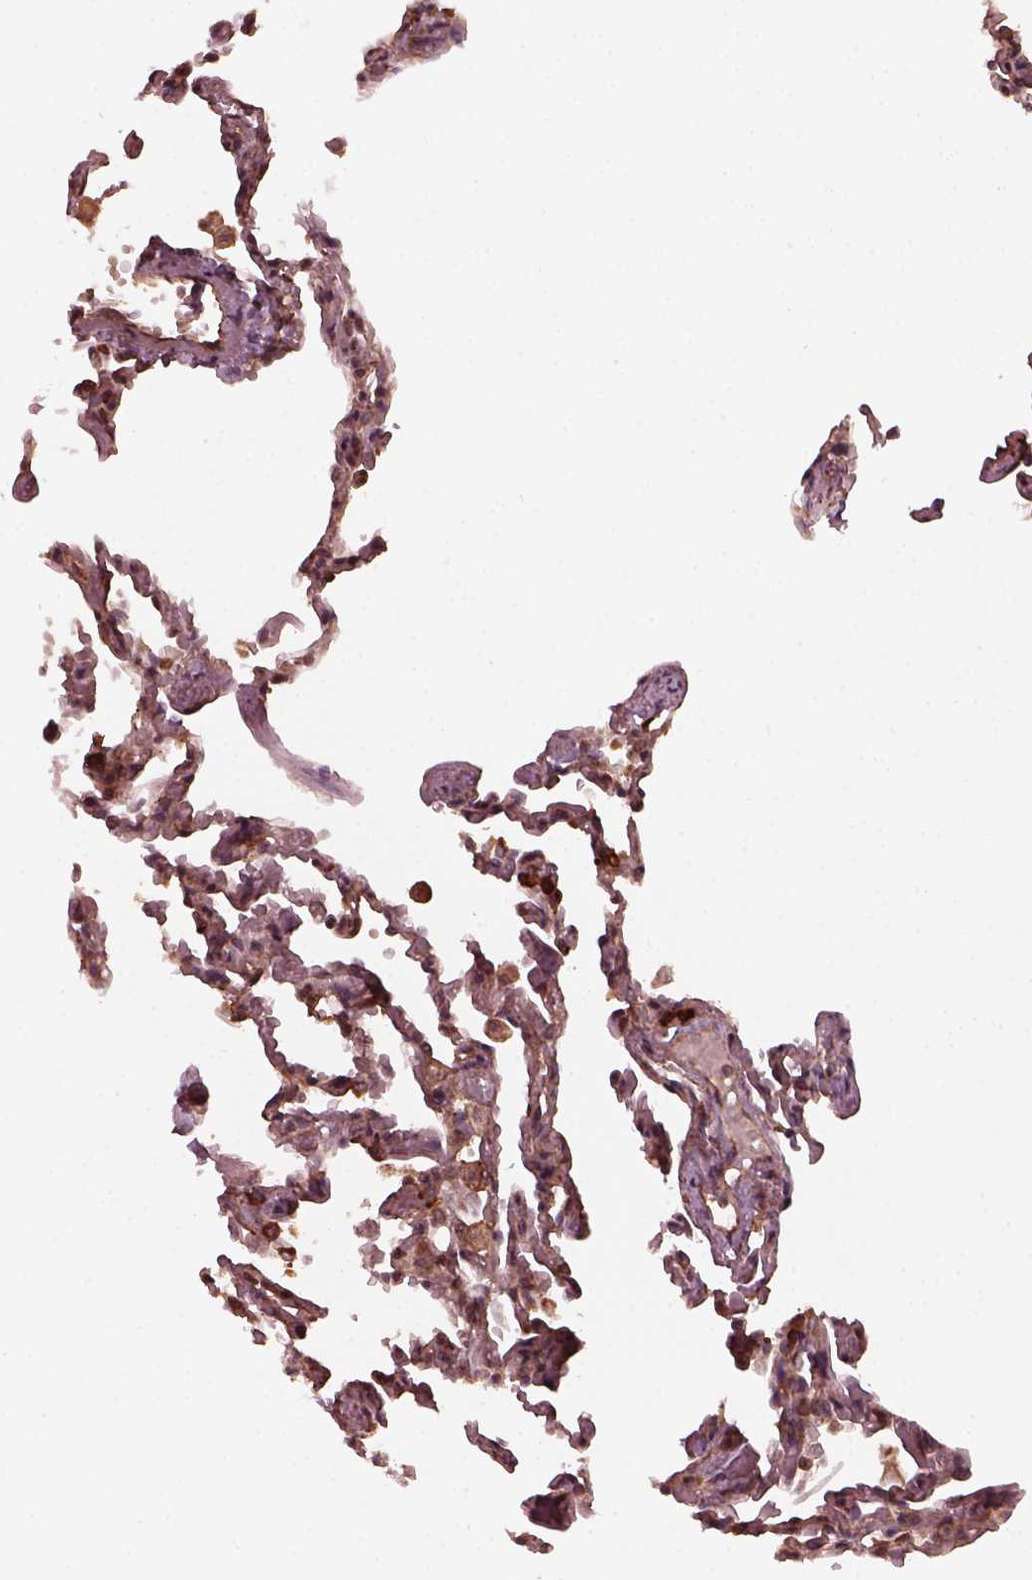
{"staining": {"intensity": "moderate", "quantity": "<25%", "location": "cytoplasmic/membranous"}, "tissue": "lung", "cell_type": "Alveolar cells", "image_type": "normal", "snomed": [{"axis": "morphology", "description": "Normal tissue, NOS"}, {"axis": "topography", "description": "Lung"}], "caption": "IHC histopathology image of benign lung: human lung stained using IHC displays low levels of moderate protein expression localized specifically in the cytoplasmic/membranous of alveolar cells, appearing as a cytoplasmic/membranous brown color.", "gene": "ZNF292", "patient": {"sex": "female", "age": 43}}